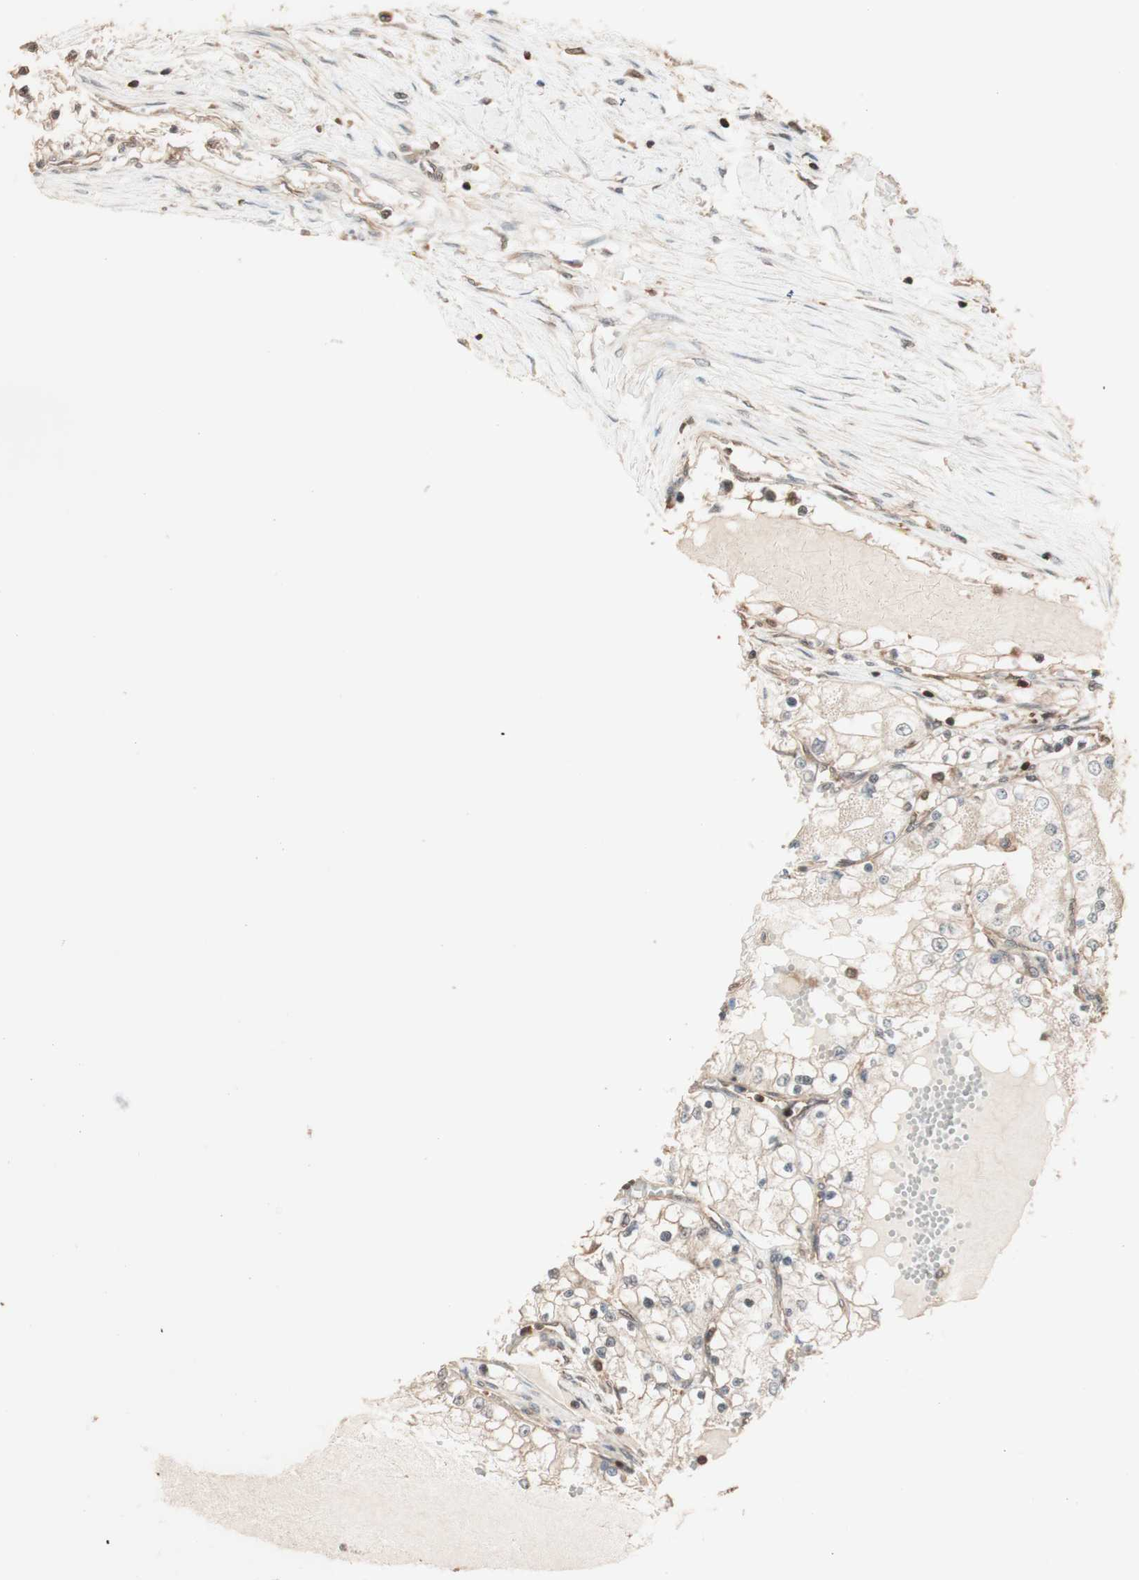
{"staining": {"intensity": "weak", "quantity": ">75%", "location": "cytoplasmic/membranous"}, "tissue": "renal cancer", "cell_type": "Tumor cells", "image_type": "cancer", "snomed": [{"axis": "morphology", "description": "Adenocarcinoma, NOS"}, {"axis": "topography", "description": "Kidney"}], "caption": "A high-resolution histopathology image shows immunohistochemistry staining of renal cancer (adenocarcinoma), which exhibits weak cytoplasmic/membranous staining in approximately >75% of tumor cells.", "gene": "YWHAB", "patient": {"sex": "male", "age": 68}}